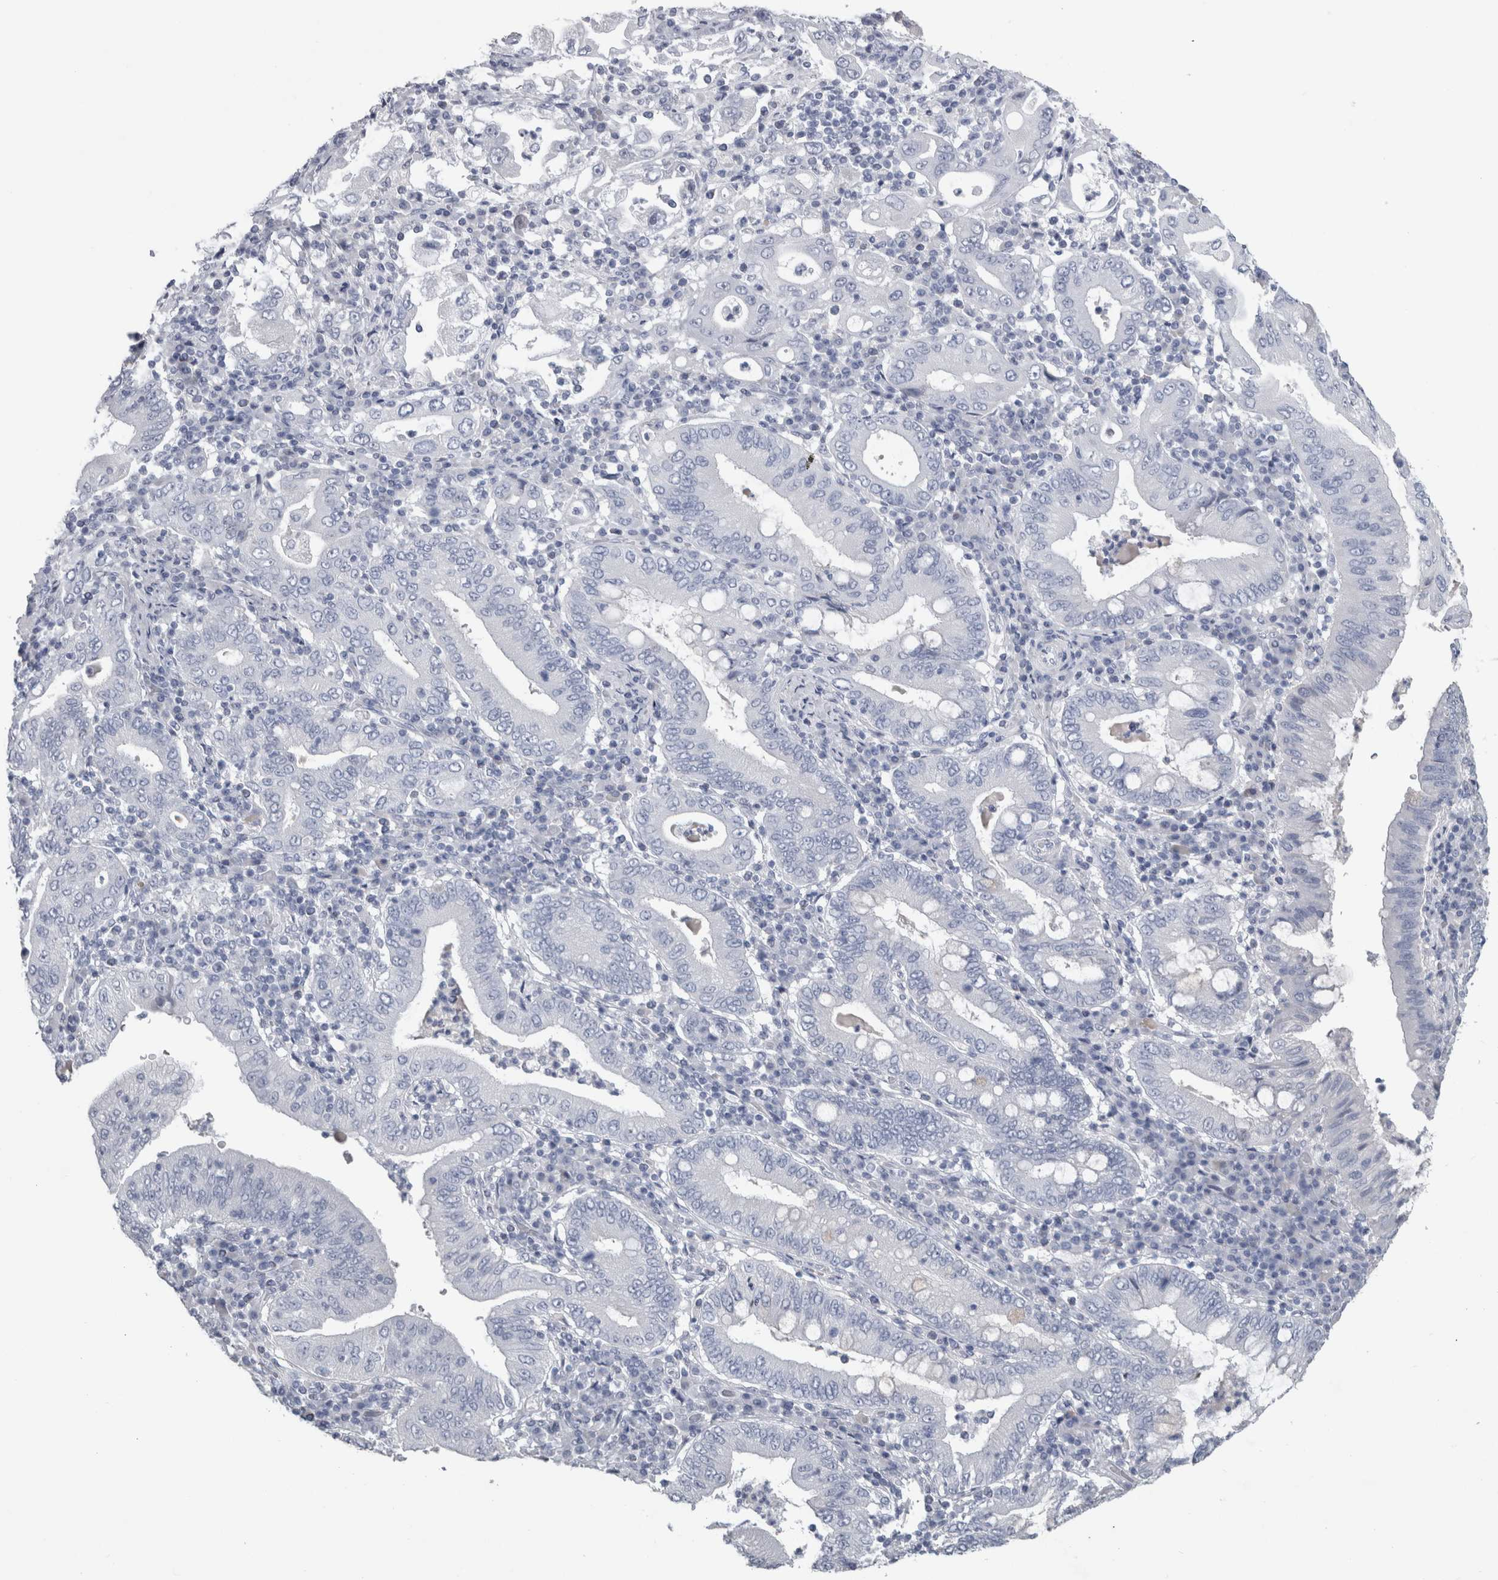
{"staining": {"intensity": "negative", "quantity": "none", "location": "none"}, "tissue": "stomach cancer", "cell_type": "Tumor cells", "image_type": "cancer", "snomed": [{"axis": "morphology", "description": "Normal tissue, NOS"}, {"axis": "morphology", "description": "Adenocarcinoma, NOS"}, {"axis": "topography", "description": "Esophagus"}, {"axis": "topography", "description": "Stomach, upper"}, {"axis": "topography", "description": "Peripheral nerve tissue"}], "caption": "This is an immunohistochemistry (IHC) image of human adenocarcinoma (stomach). There is no staining in tumor cells.", "gene": "MSMB", "patient": {"sex": "male", "age": 62}}